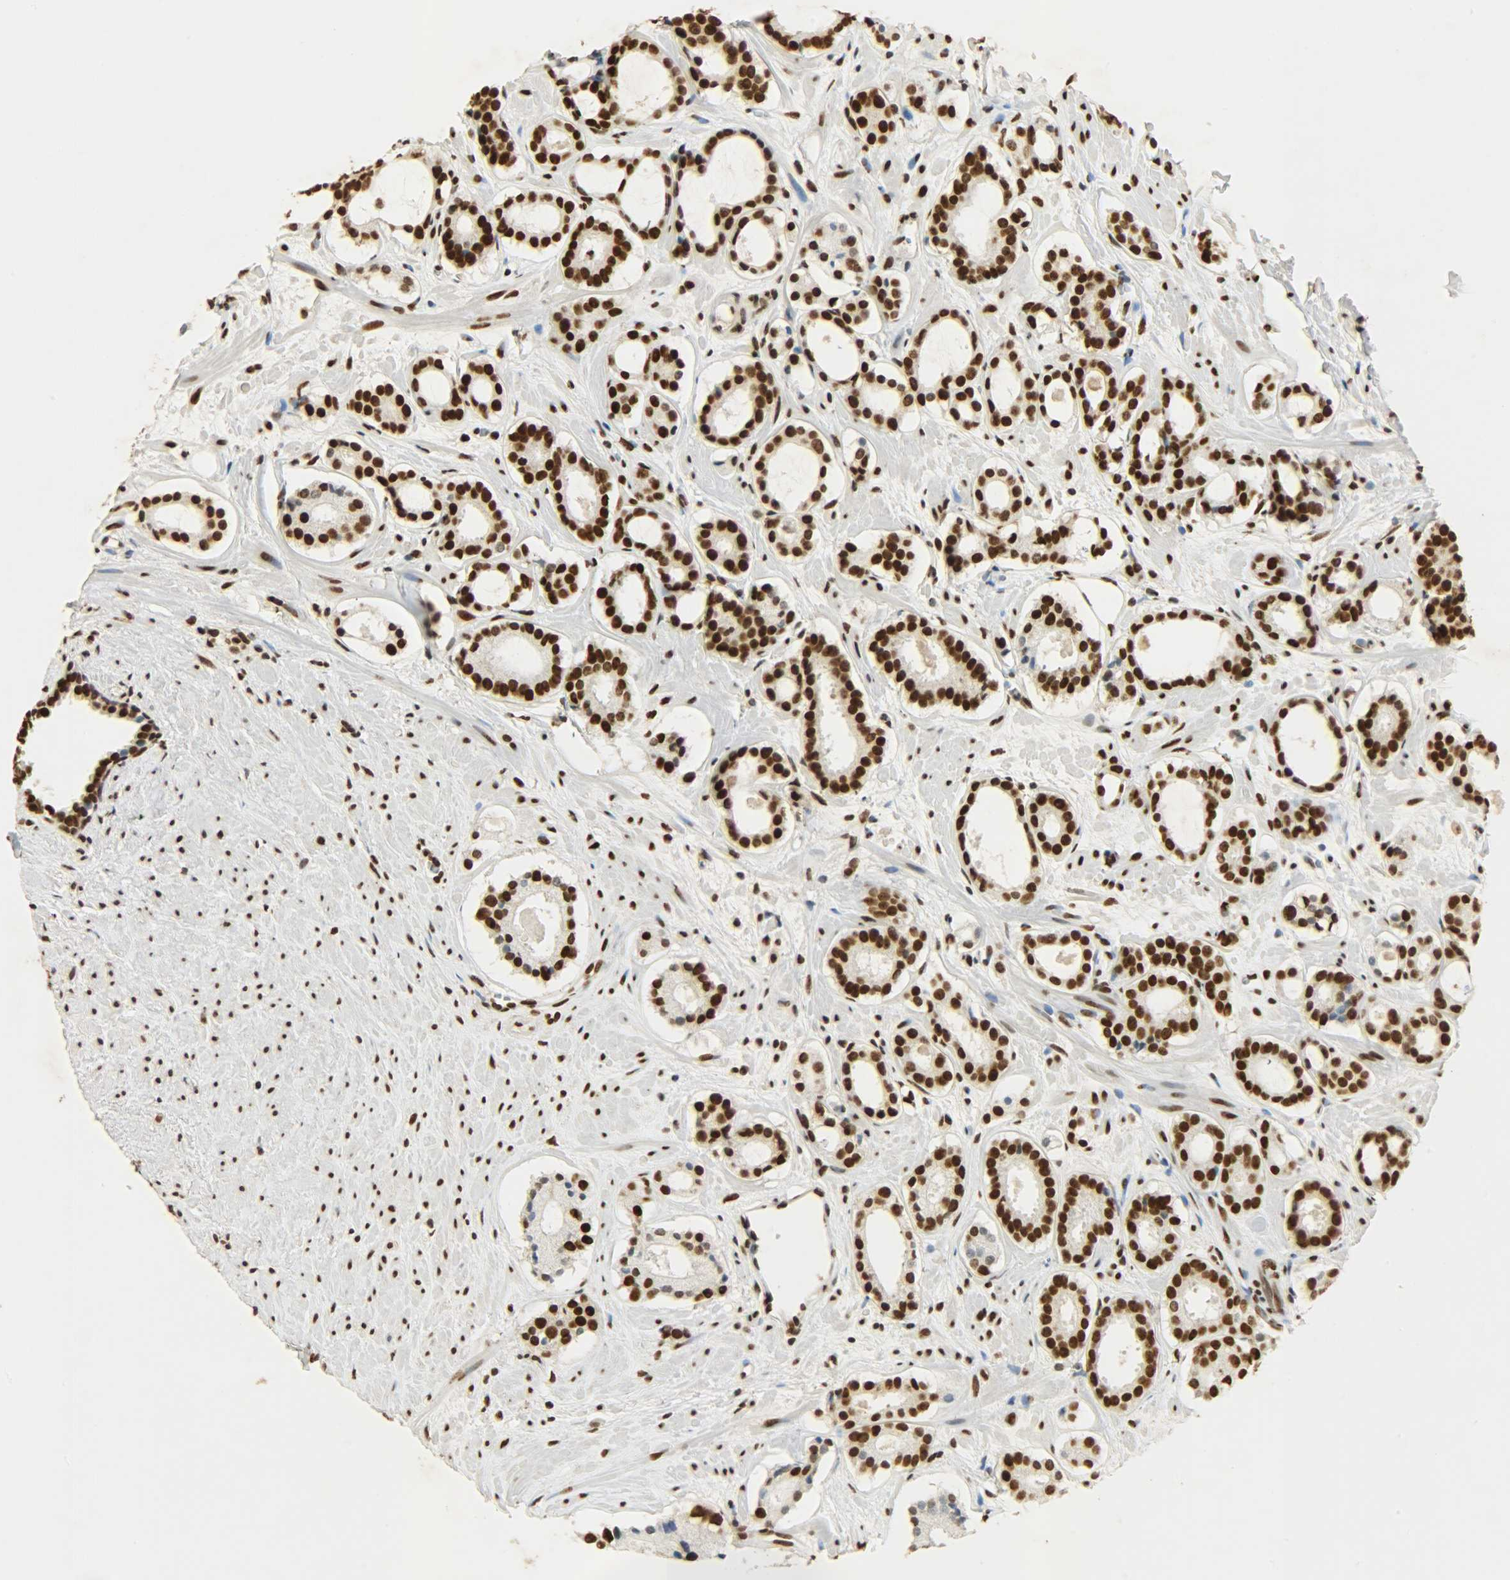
{"staining": {"intensity": "strong", "quantity": ">75%", "location": "nuclear"}, "tissue": "prostate cancer", "cell_type": "Tumor cells", "image_type": "cancer", "snomed": [{"axis": "morphology", "description": "Adenocarcinoma, Low grade"}, {"axis": "topography", "description": "Prostate"}], "caption": "Human adenocarcinoma (low-grade) (prostate) stained for a protein (brown) demonstrates strong nuclear positive staining in about >75% of tumor cells.", "gene": "KHDRBS1", "patient": {"sex": "male", "age": 57}}